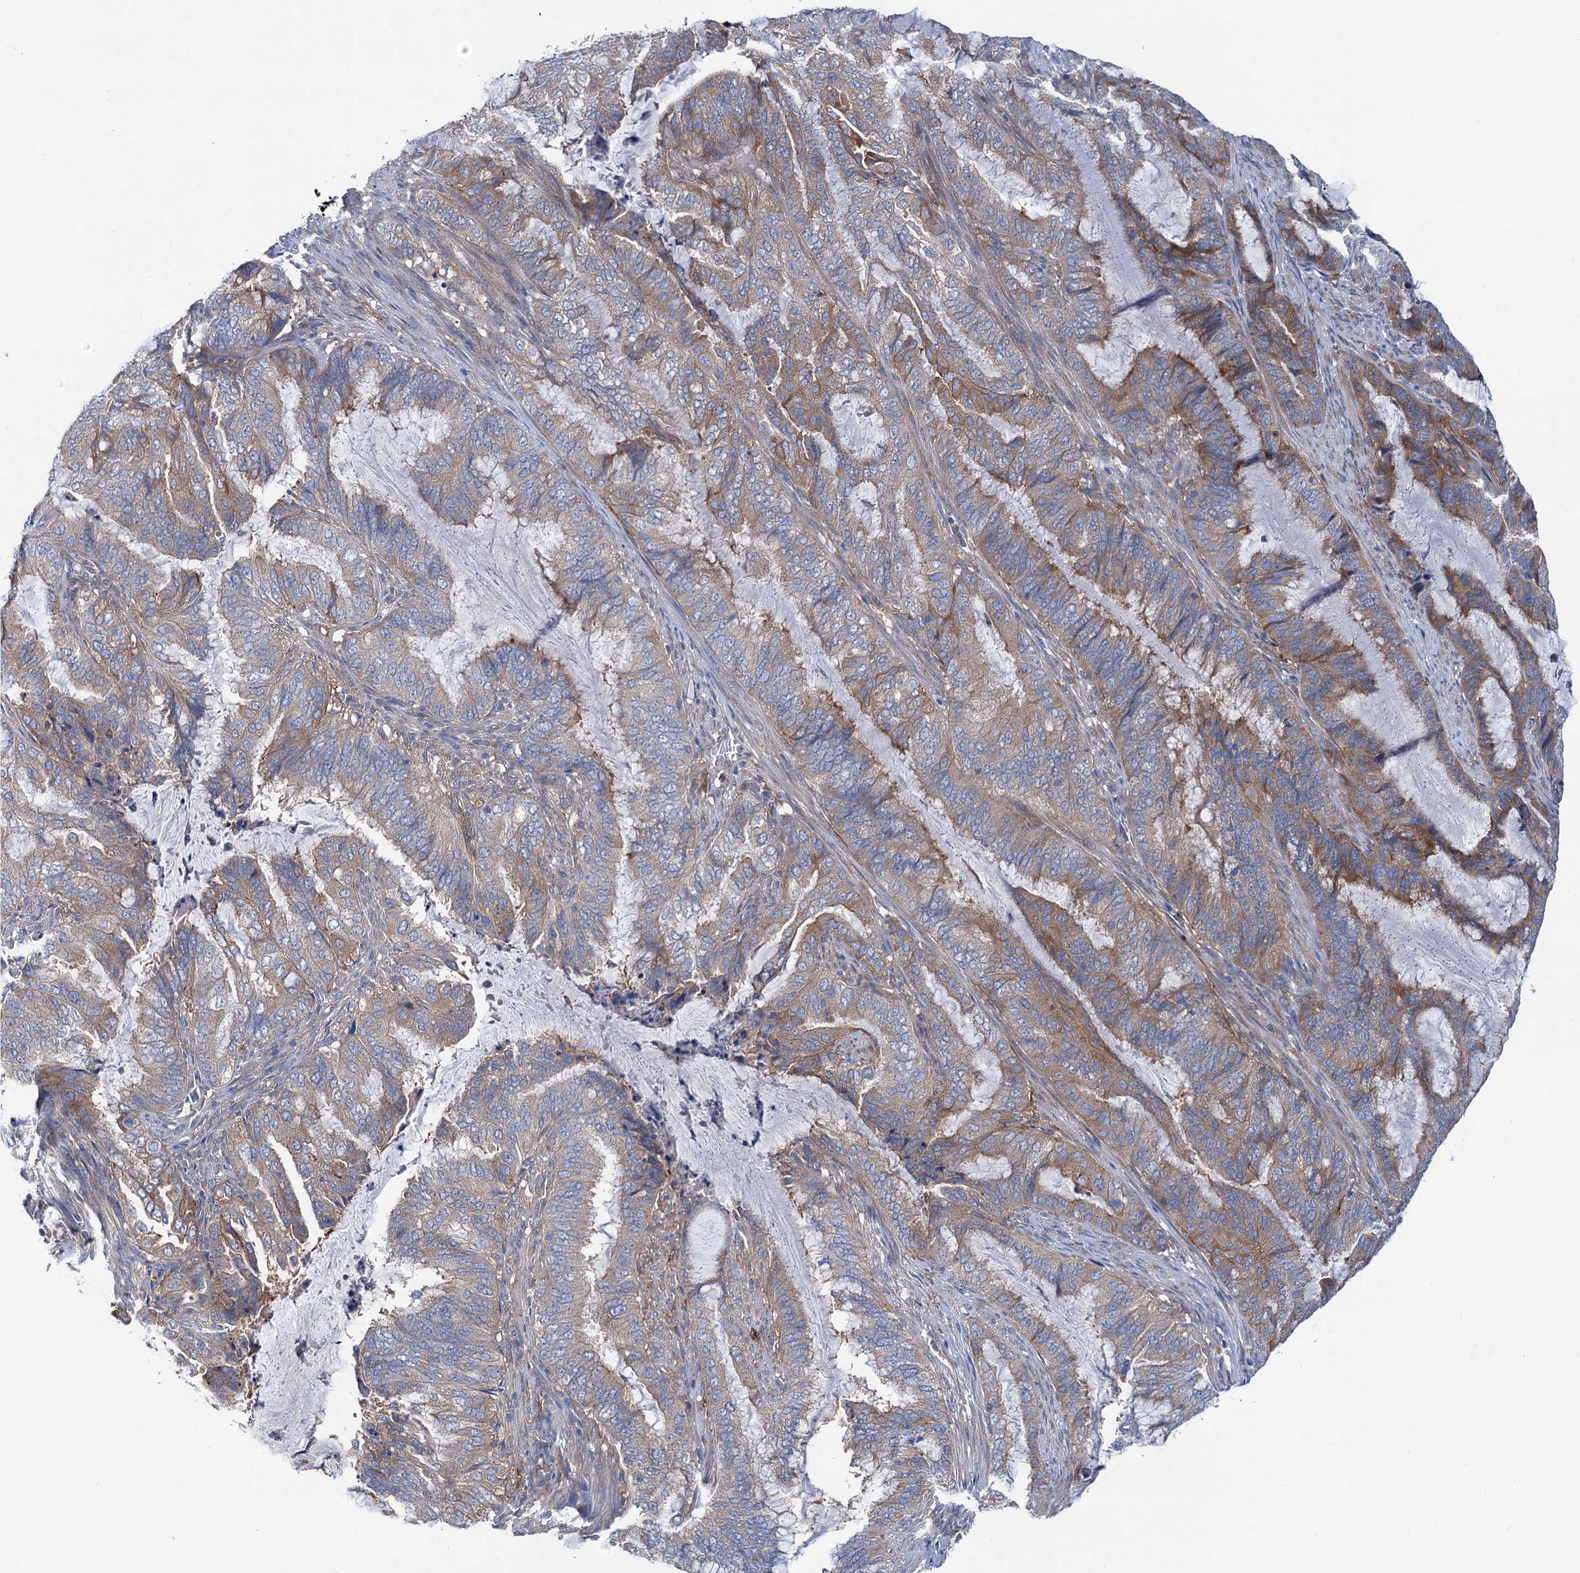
{"staining": {"intensity": "moderate", "quantity": "25%-75%", "location": "cytoplasmic/membranous"}, "tissue": "endometrial cancer", "cell_type": "Tumor cells", "image_type": "cancer", "snomed": [{"axis": "morphology", "description": "Adenocarcinoma, NOS"}, {"axis": "topography", "description": "Endometrium"}], "caption": "Protein staining displays moderate cytoplasmic/membranous expression in about 25%-75% of tumor cells in adenocarcinoma (endometrial). The staining is performed using DAB (3,3'-diaminobenzidine) brown chromogen to label protein expression. The nuclei are counter-stained blue using hematoxylin.", "gene": "TRIM55", "patient": {"sex": "female", "age": 51}}